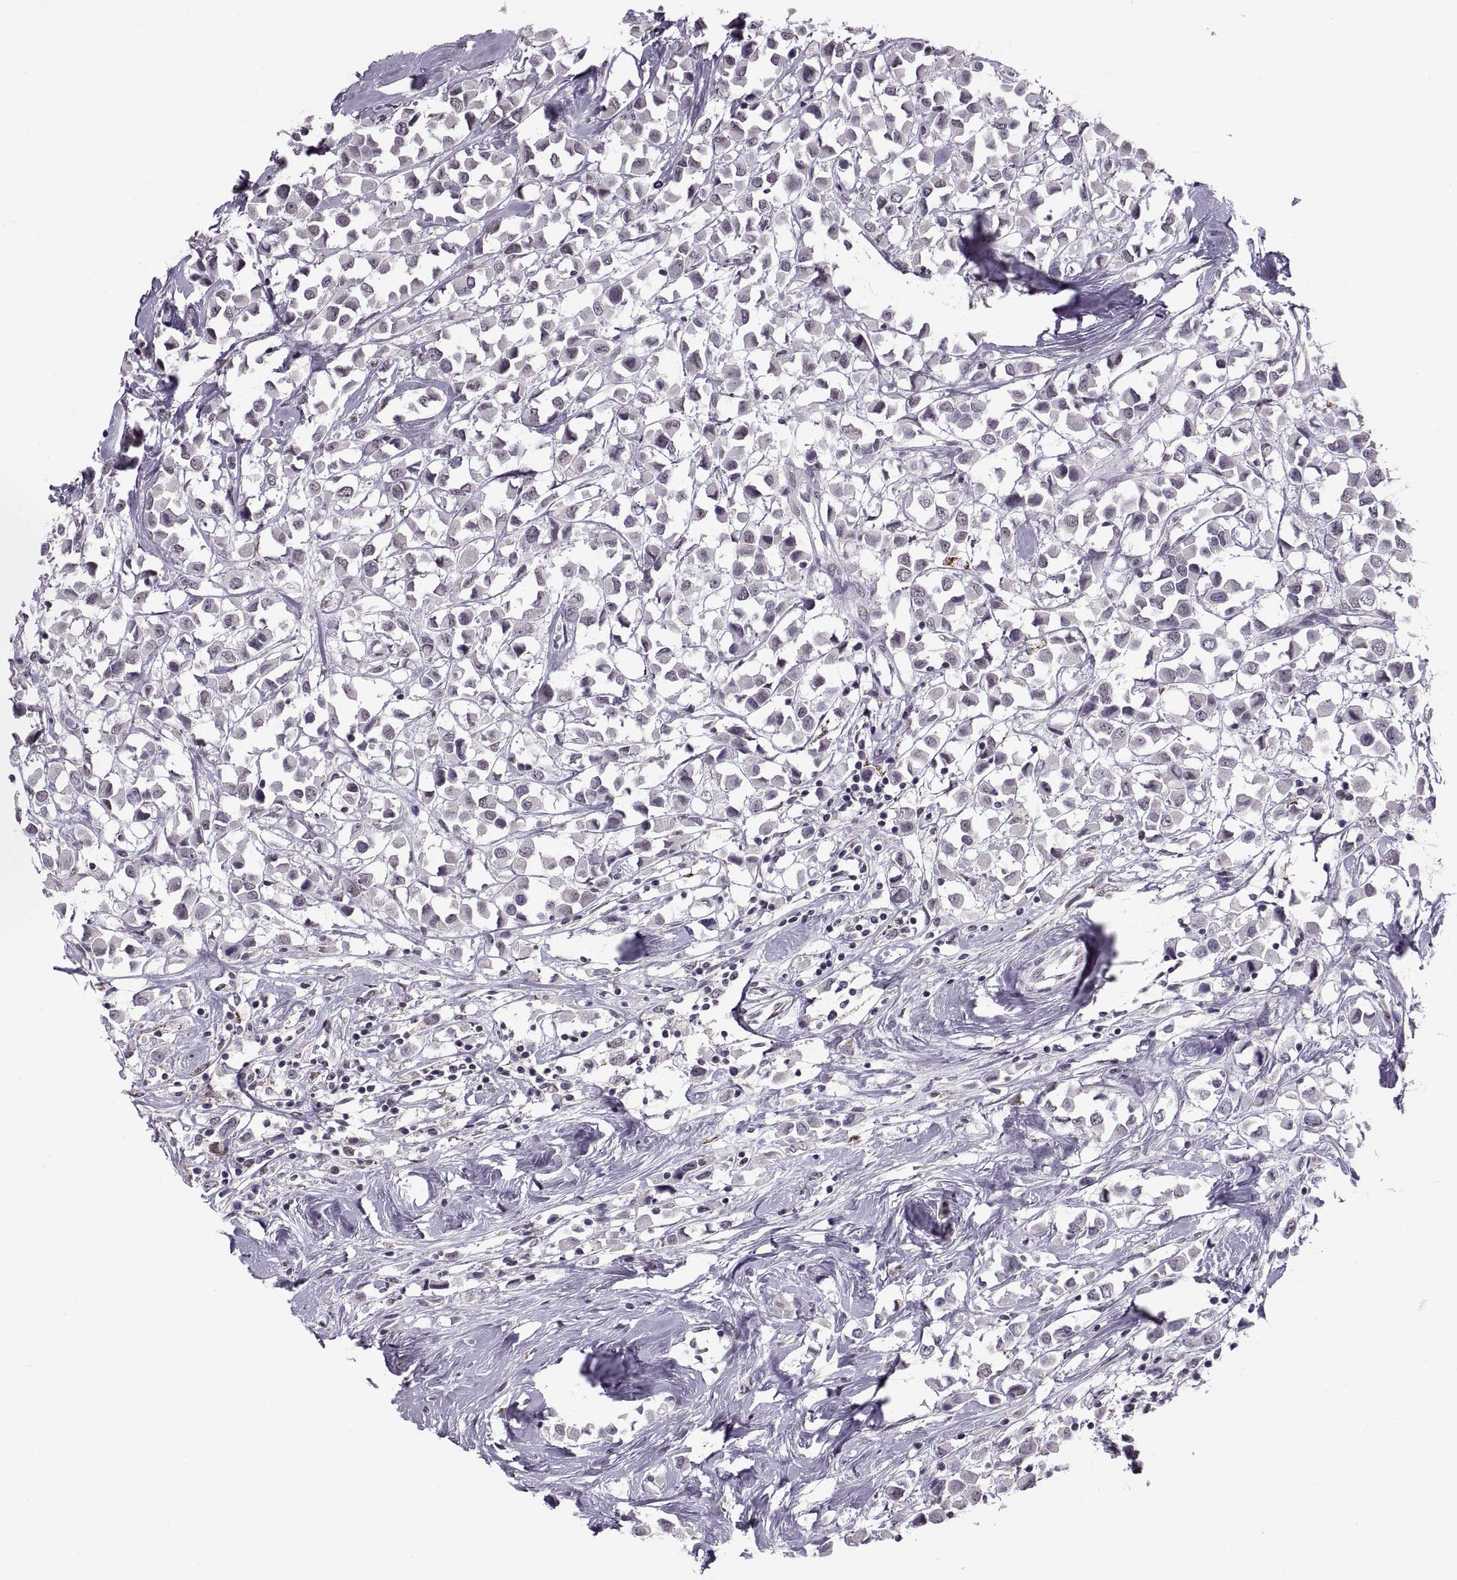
{"staining": {"intensity": "negative", "quantity": "none", "location": "none"}, "tissue": "breast cancer", "cell_type": "Tumor cells", "image_type": "cancer", "snomed": [{"axis": "morphology", "description": "Duct carcinoma"}, {"axis": "topography", "description": "Breast"}], "caption": "IHC histopathology image of neoplastic tissue: human breast cancer stained with DAB (3,3'-diaminobenzidine) displays no significant protein expression in tumor cells.", "gene": "OTP", "patient": {"sex": "female", "age": 61}}